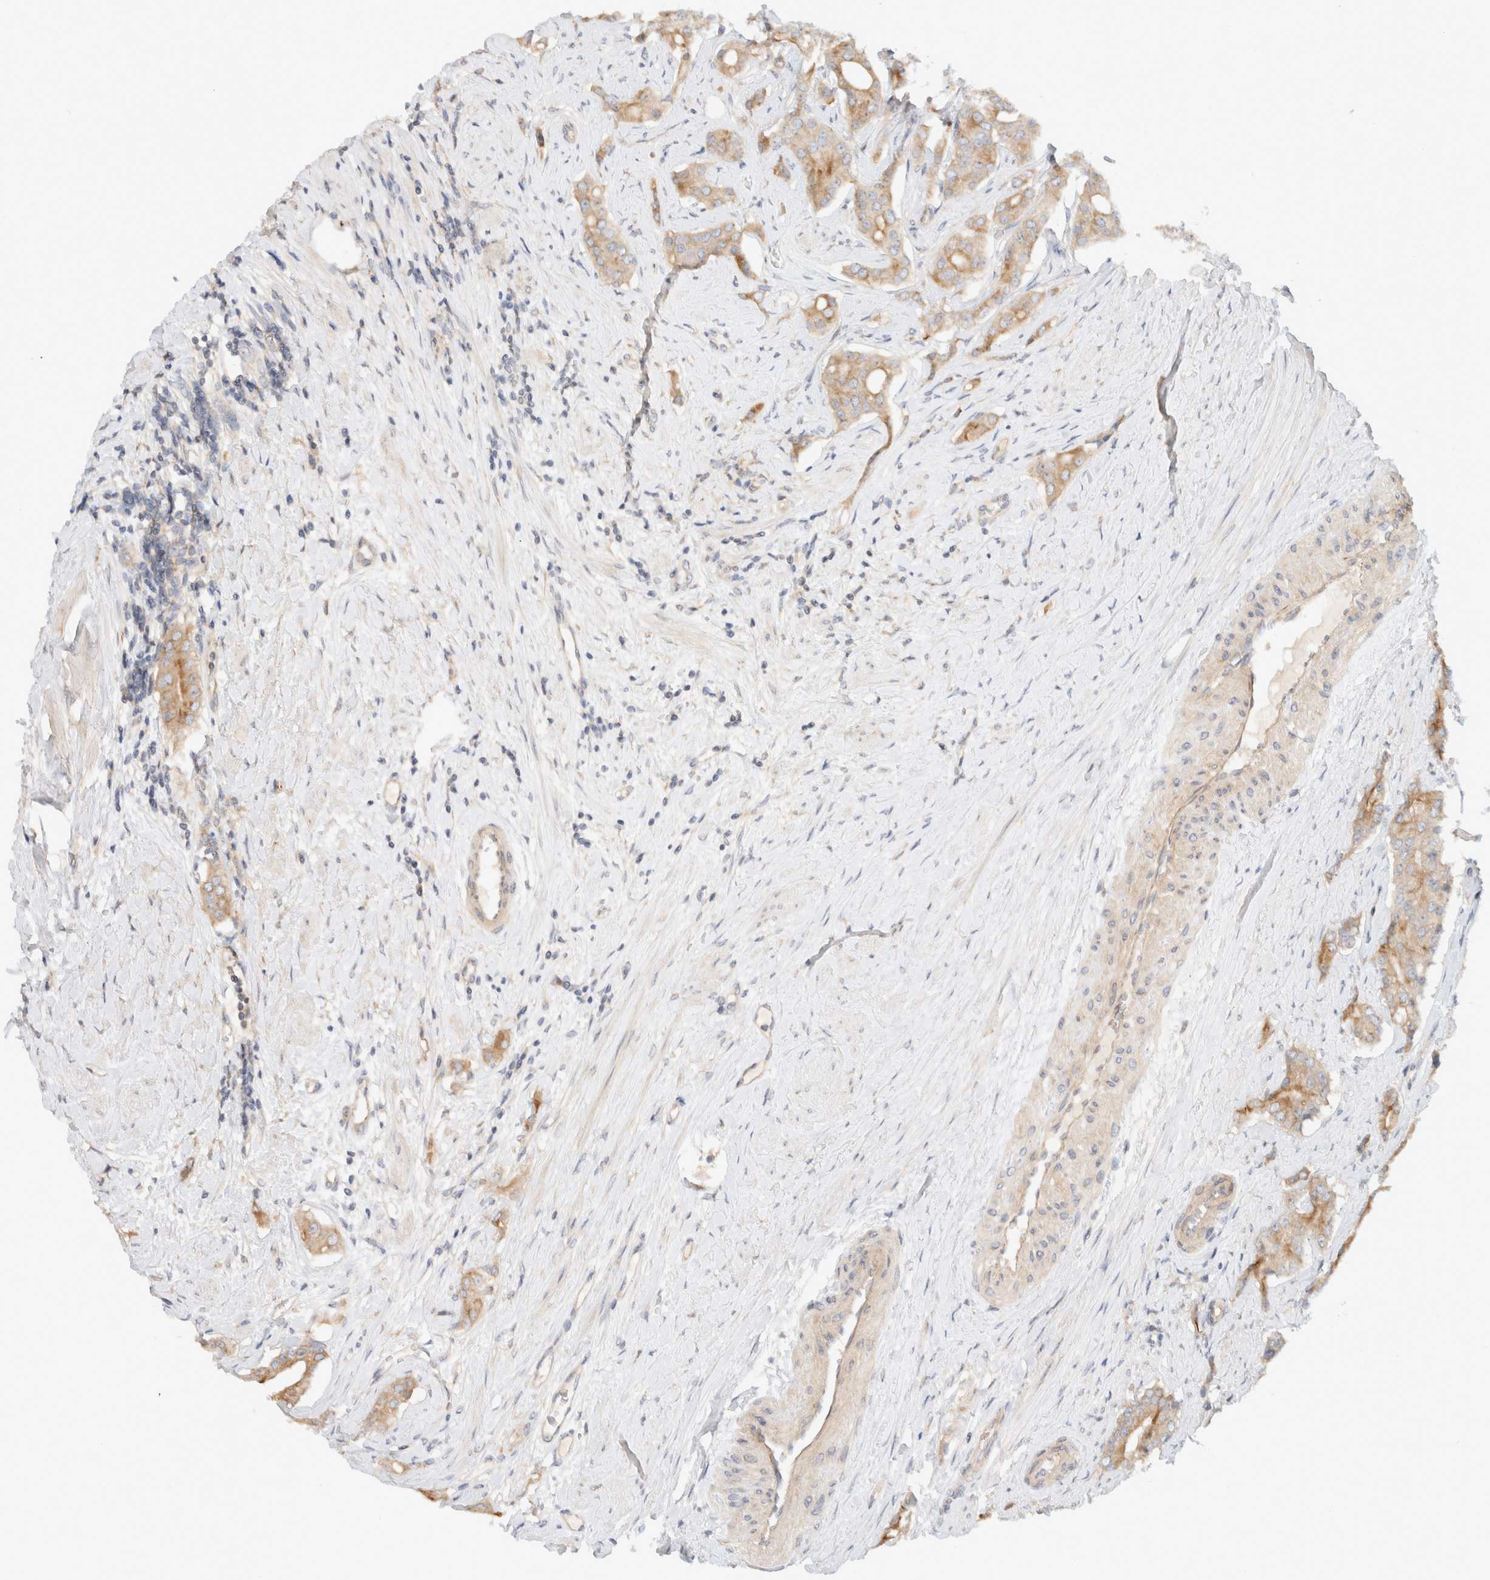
{"staining": {"intensity": "weak", "quantity": ">75%", "location": "cytoplasmic/membranous"}, "tissue": "prostate cancer", "cell_type": "Tumor cells", "image_type": "cancer", "snomed": [{"axis": "morphology", "description": "Adenocarcinoma, High grade"}, {"axis": "topography", "description": "Prostate"}], "caption": "Protein analysis of adenocarcinoma (high-grade) (prostate) tissue reveals weak cytoplasmic/membranous expression in approximately >75% of tumor cells.", "gene": "MARK3", "patient": {"sex": "male", "age": 71}}